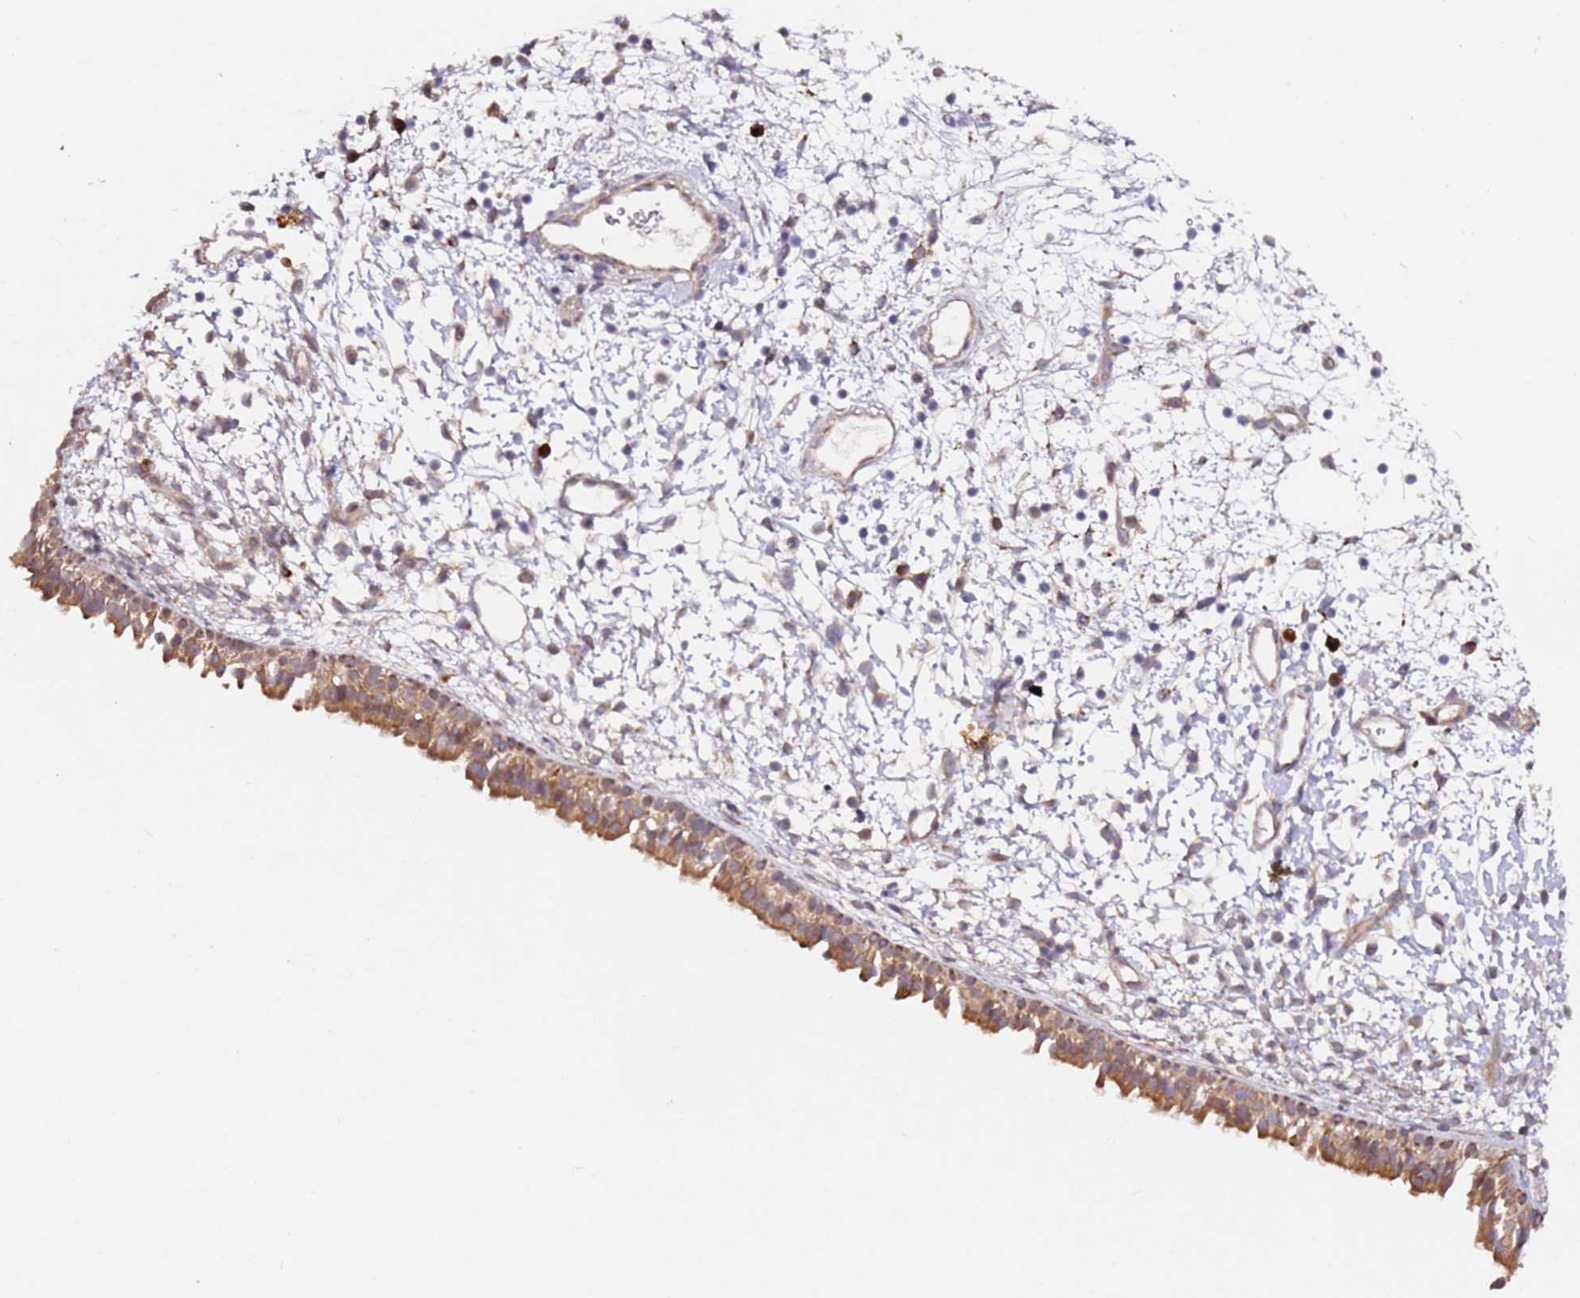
{"staining": {"intensity": "moderate", "quantity": ">75%", "location": "cytoplasmic/membranous"}, "tissue": "nasopharynx", "cell_type": "Respiratory epithelial cells", "image_type": "normal", "snomed": [{"axis": "morphology", "description": "Normal tissue, NOS"}, {"axis": "topography", "description": "Nasopharynx"}], "caption": "Immunohistochemical staining of normal human nasopharynx shows >75% levels of moderate cytoplasmic/membranous protein expression in approximately >75% of respiratory epithelial cells.", "gene": "ALG11", "patient": {"sex": "male", "age": 22}}